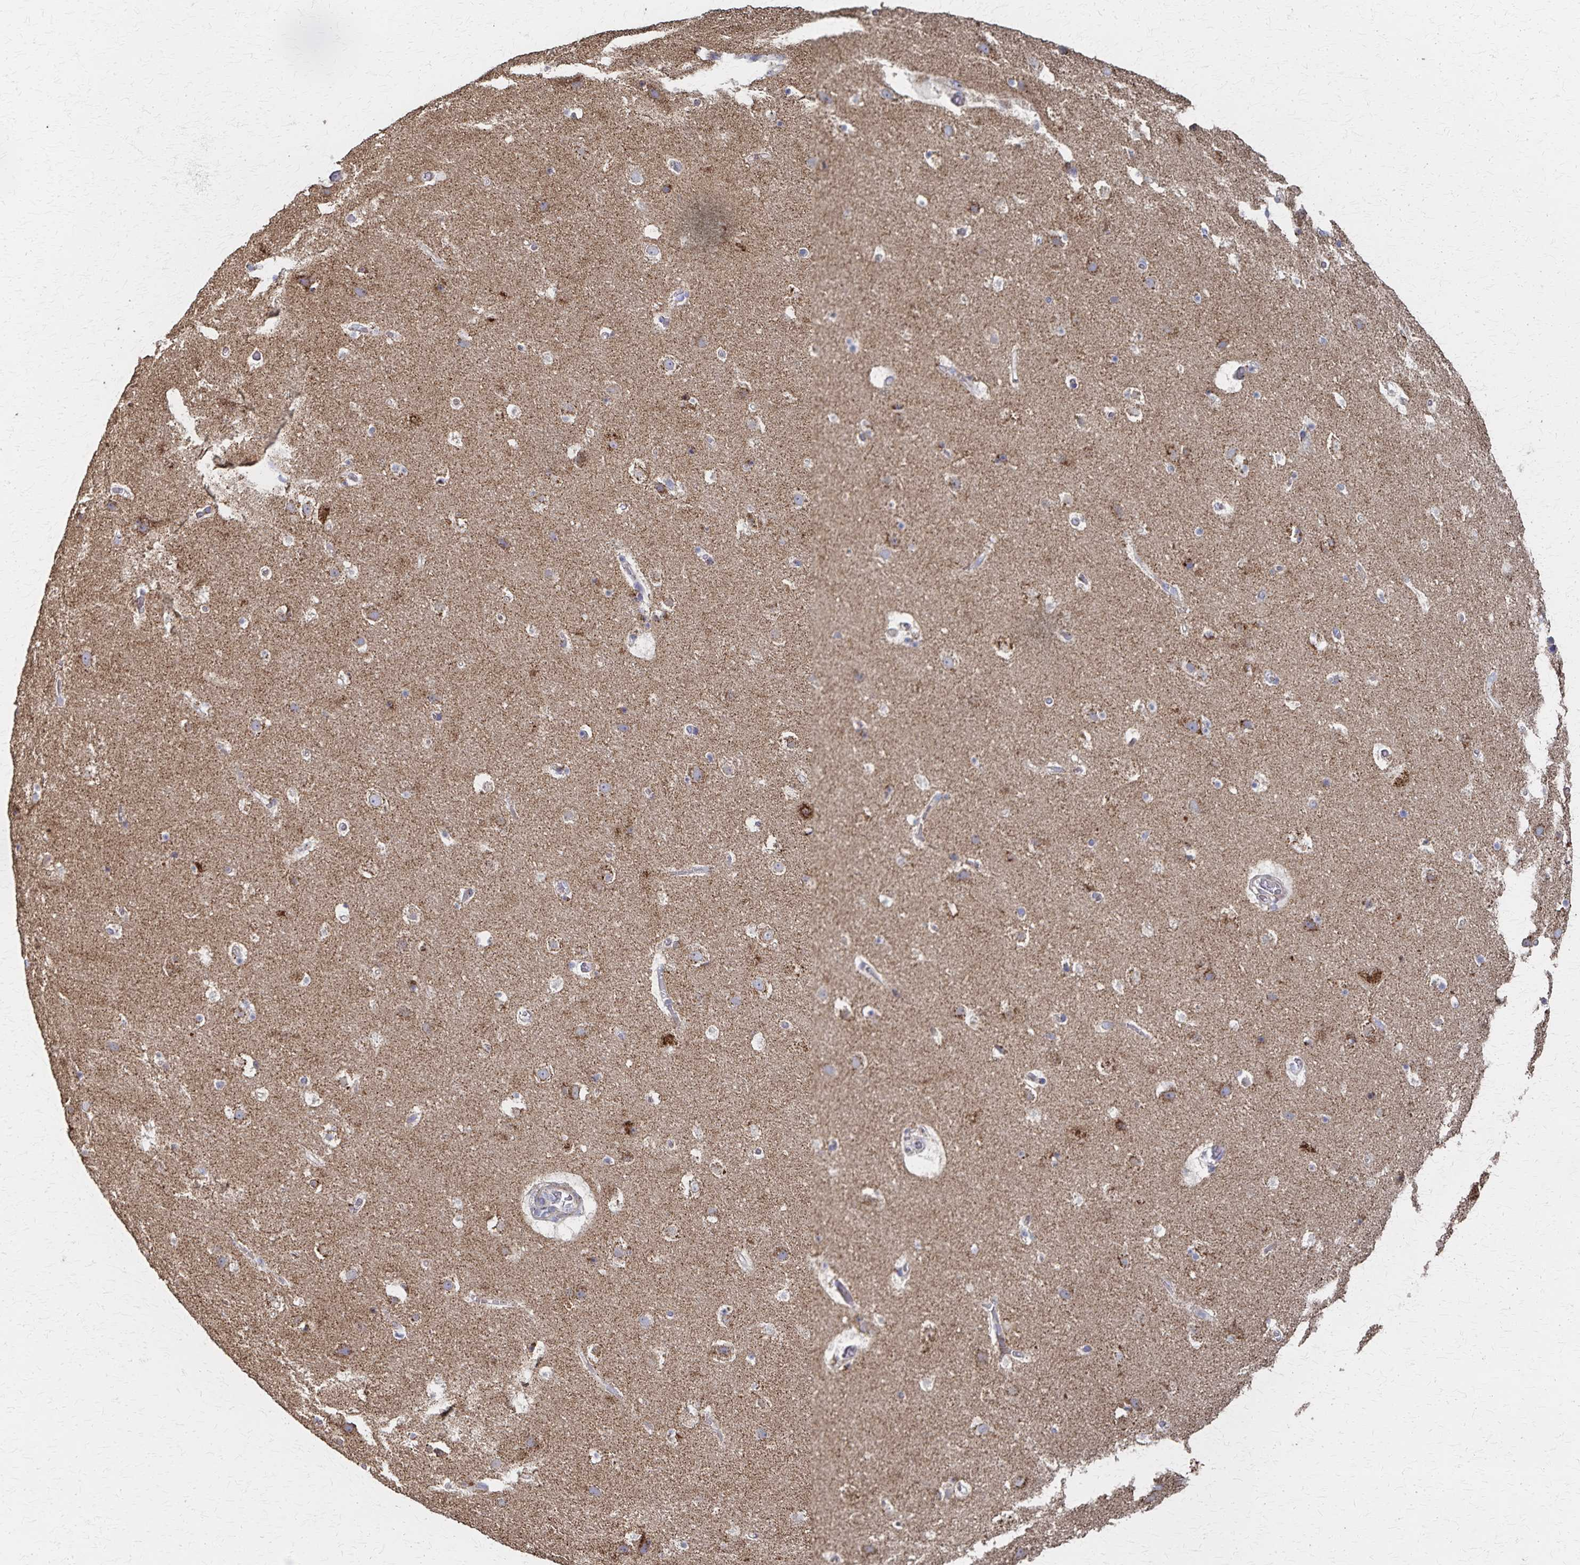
{"staining": {"intensity": "negative", "quantity": "none", "location": "none"}, "tissue": "cerebral cortex", "cell_type": "Endothelial cells", "image_type": "normal", "snomed": [{"axis": "morphology", "description": "Normal tissue, NOS"}, {"axis": "topography", "description": "Cerebral cortex"}], "caption": "Human cerebral cortex stained for a protein using immunohistochemistry exhibits no expression in endothelial cells.", "gene": "PGAP2", "patient": {"sex": "female", "age": 42}}